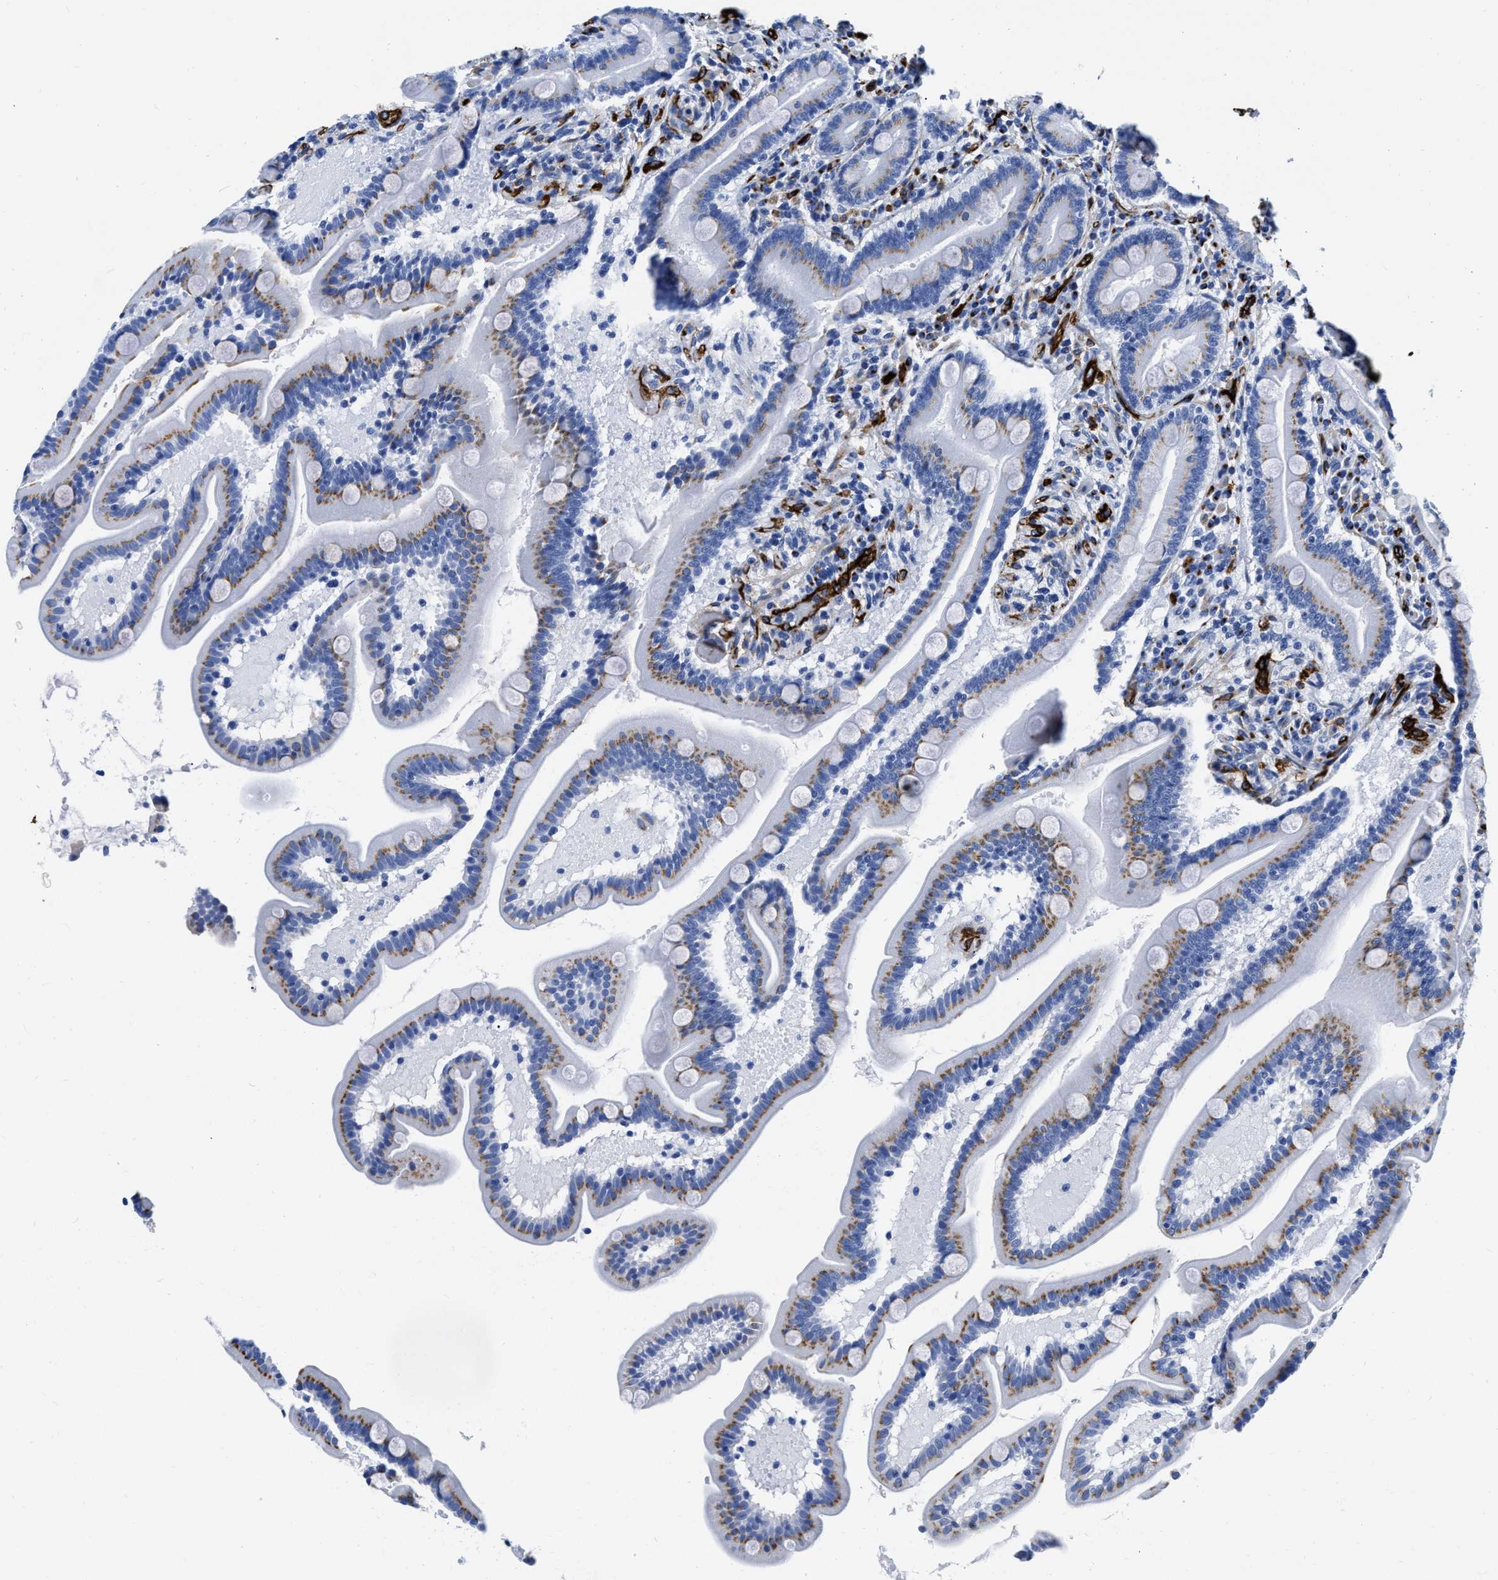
{"staining": {"intensity": "moderate", "quantity": "25%-75%", "location": "cytoplasmic/membranous"}, "tissue": "duodenum", "cell_type": "Glandular cells", "image_type": "normal", "snomed": [{"axis": "morphology", "description": "Normal tissue, NOS"}, {"axis": "topography", "description": "Duodenum"}], "caption": "Immunohistochemistry (IHC) (DAB (3,3'-diaminobenzidine)) staining of unremarkable duodenum demonstrates moderate cytoplasmic/membranous protein expression in approximately 25%-75% of glandular cells. (Brightfield microscopy of DAB IHC at high magnification).", "gene": "TVP23B", "patient": {"sex": "male", "age": 54}}